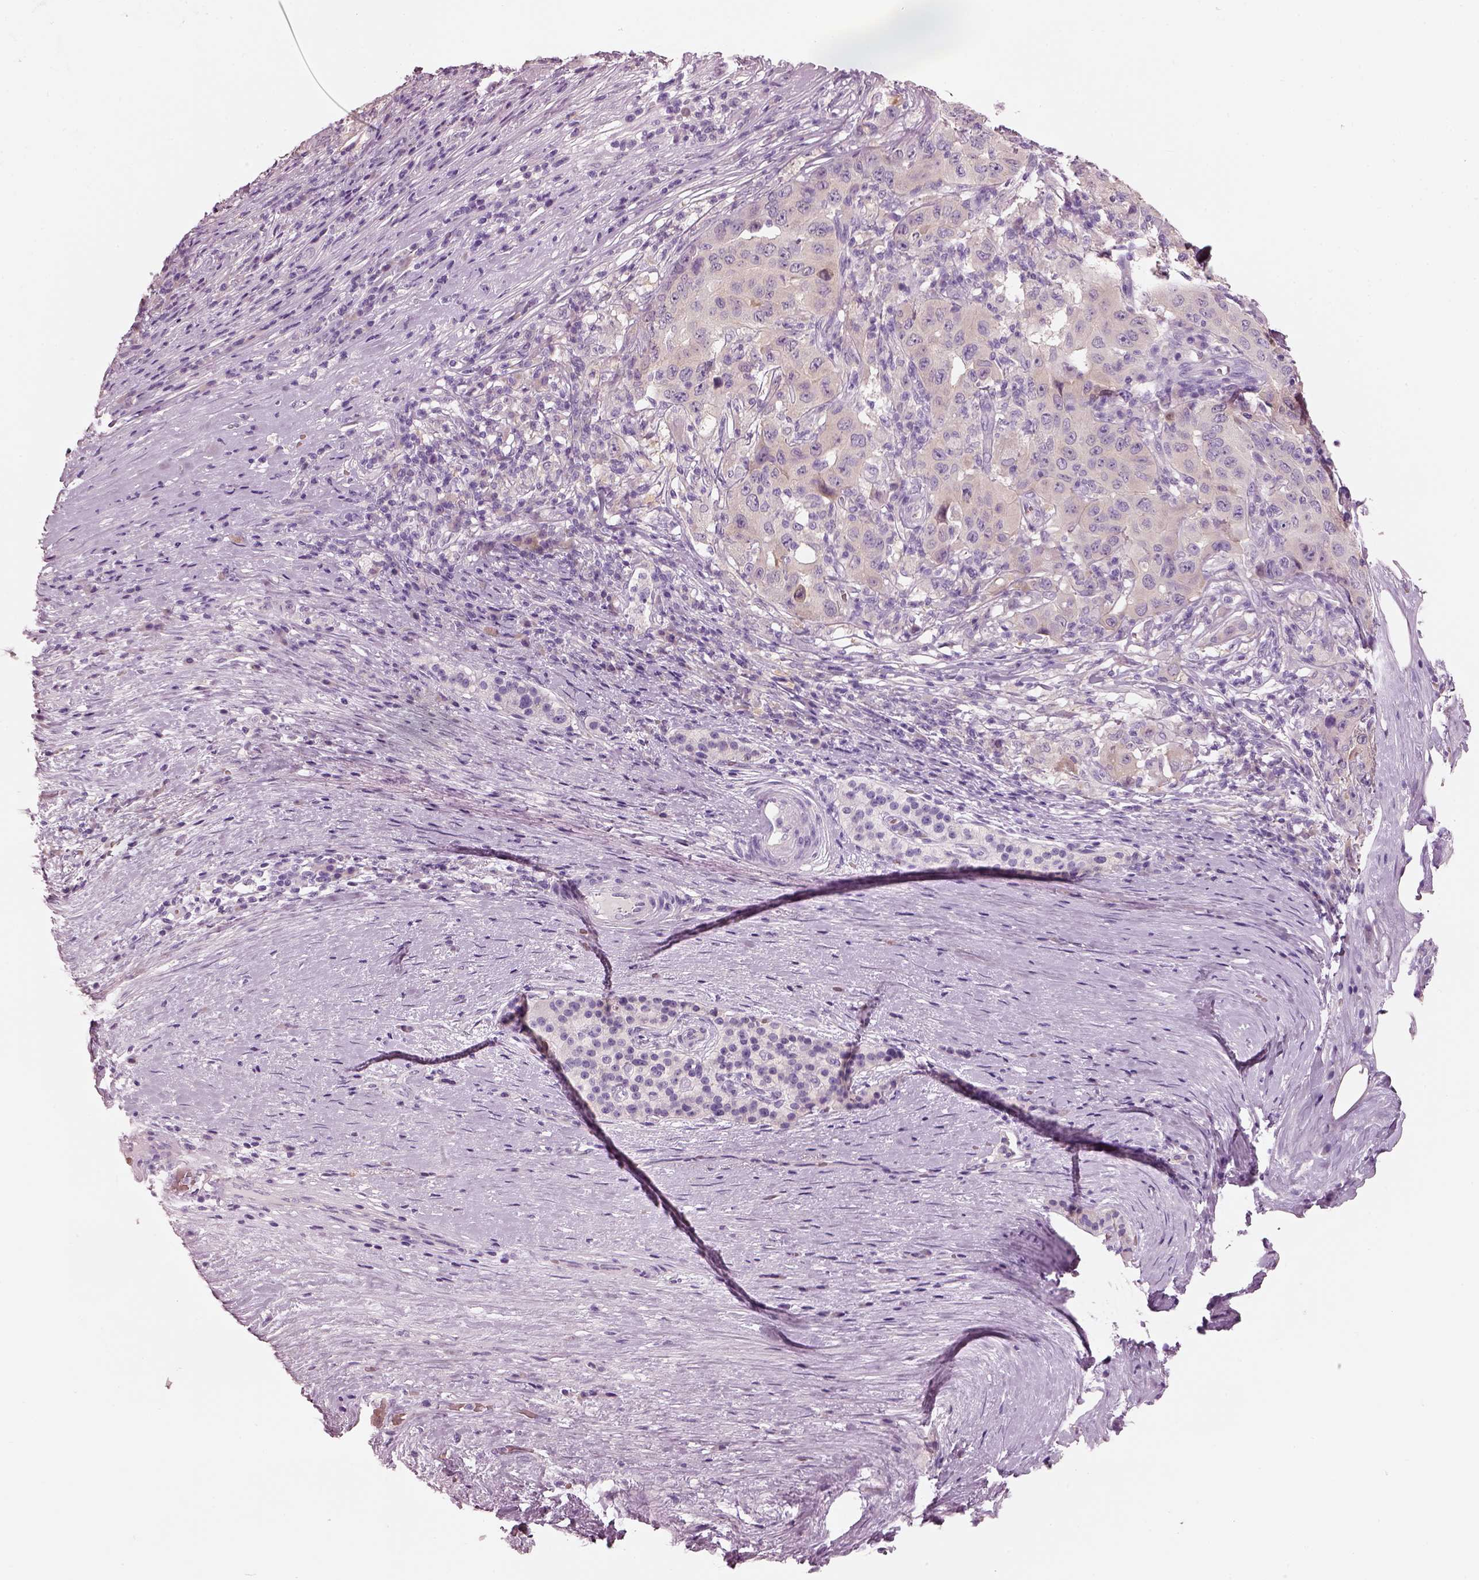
{"staining": {"intensity": "negative", "quantity": "none", "location": "none"}, "tissue": "pancreatic cancer", "cell_type": "Tumor cells", "image_type": "cancer", "snomed": [{"axis": "morphology", "description": "Adenocarcinoma, NOS"}, {"axis": "topography", "description": "Pancreas"}], "caption": "Immunohistochemistry (IHC) histopathology image of neoplastic tissue: pancreatic adenocarcinoma stained with DAB (3,3'-diaminobenzidine) exhibits no significant protein expression in tumor cells.", "gene": "ELSPBP1", "patient": {"sex": "male", "age": 63}}